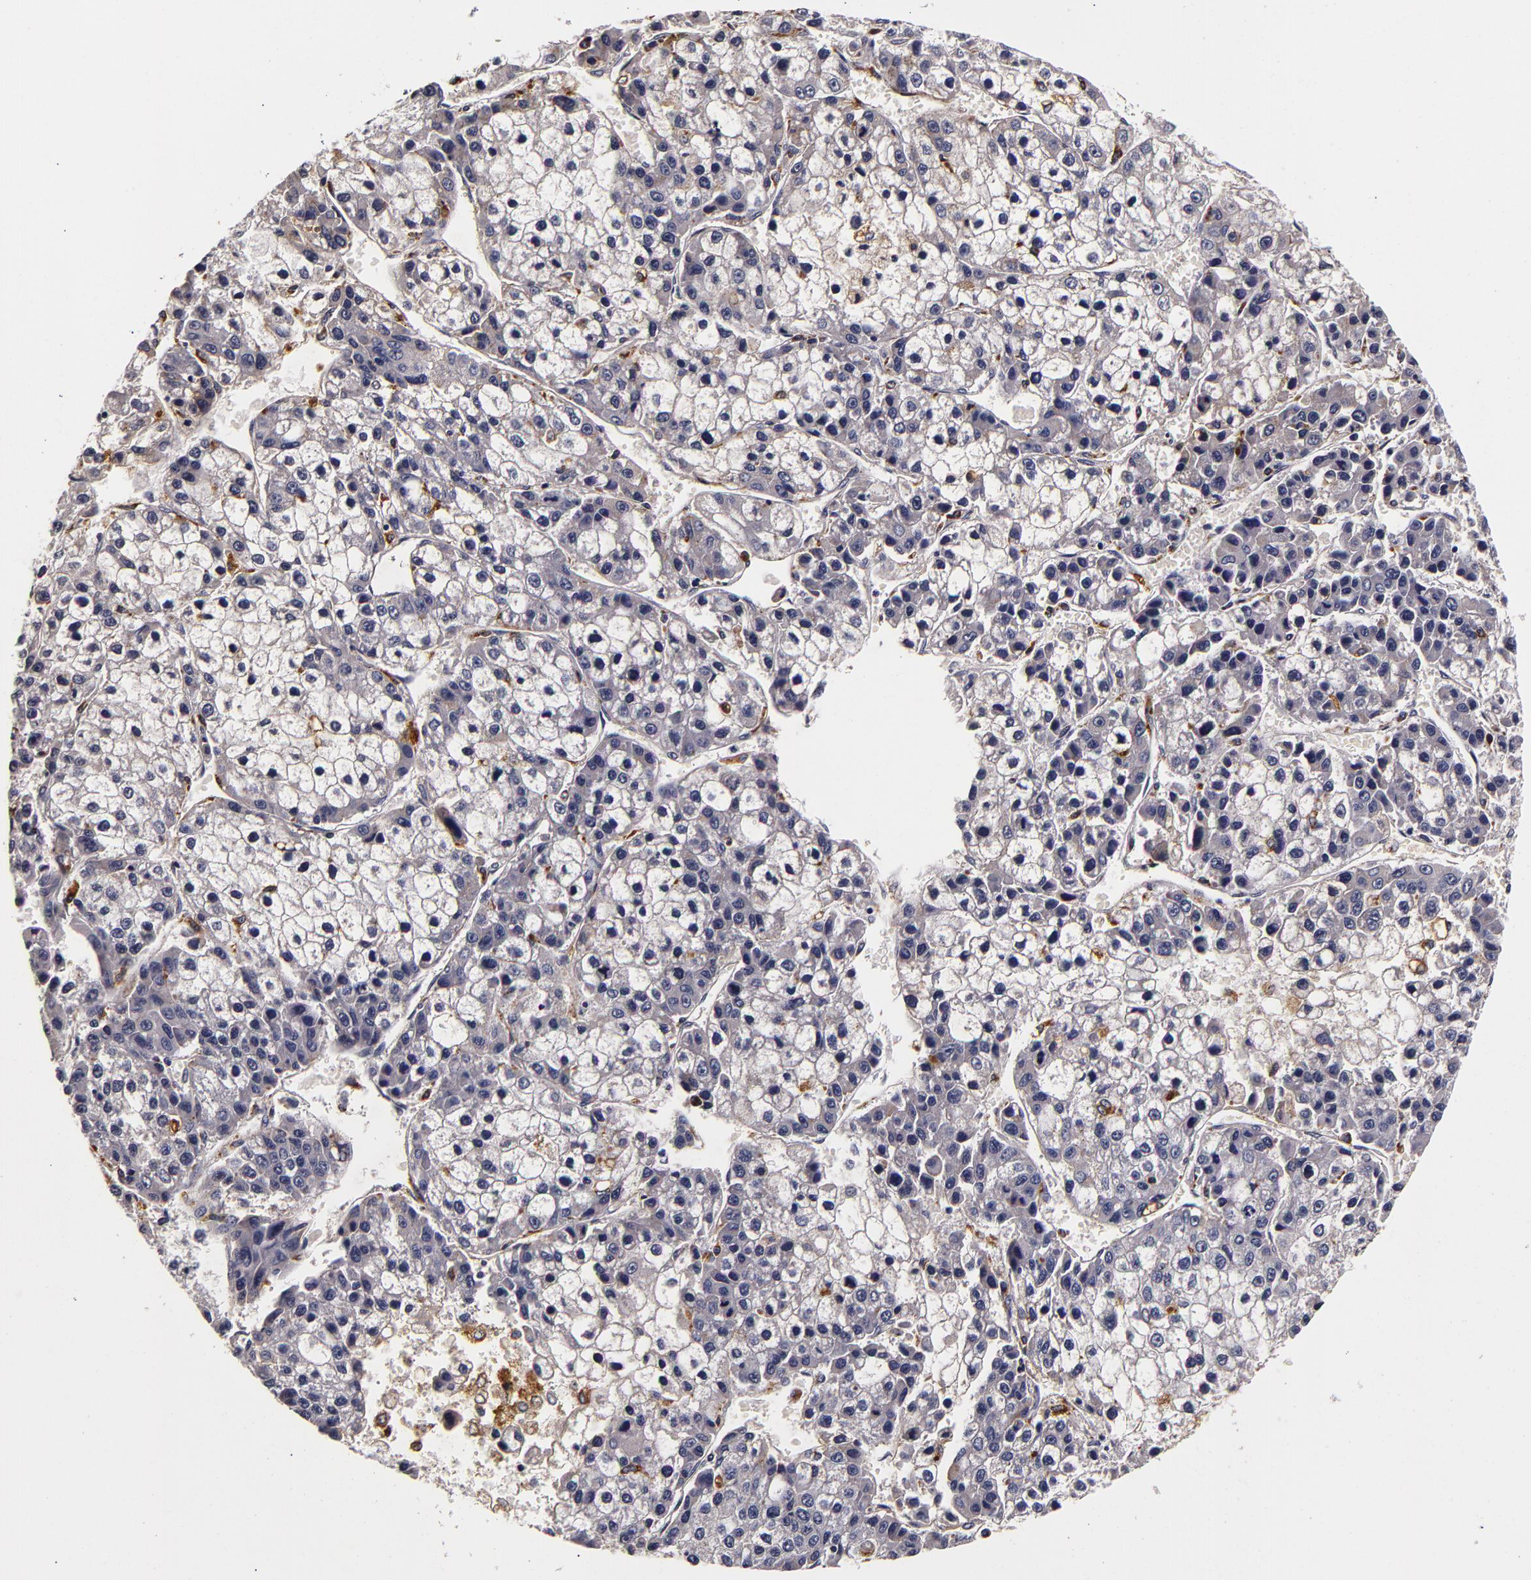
{"staining": {"intensity": "negative", "quantity": "none", "location": "none"}, "tissue": "liver cancer", "cell_type": "Tumor cells", "image_type": "cancer", "snomed": [{"axis": "morphology", "description": "Carcinoma, Hepatocellular, NOS"}, {"axis": "topography", "description": "Liver"}], "caption": "Photomicrograph shows no protein positivity in tumor cells of liver cancer (hepatocellular carcinoma) tissue. Brightfield microscopy of IHC stained with DAB (3,3'-diaminobenzidine) (brown) and hematoxylin (blue), captured at high magnification.", "gene": "LGALS3BP", "patient": {"sex": "female", "age": 66}}